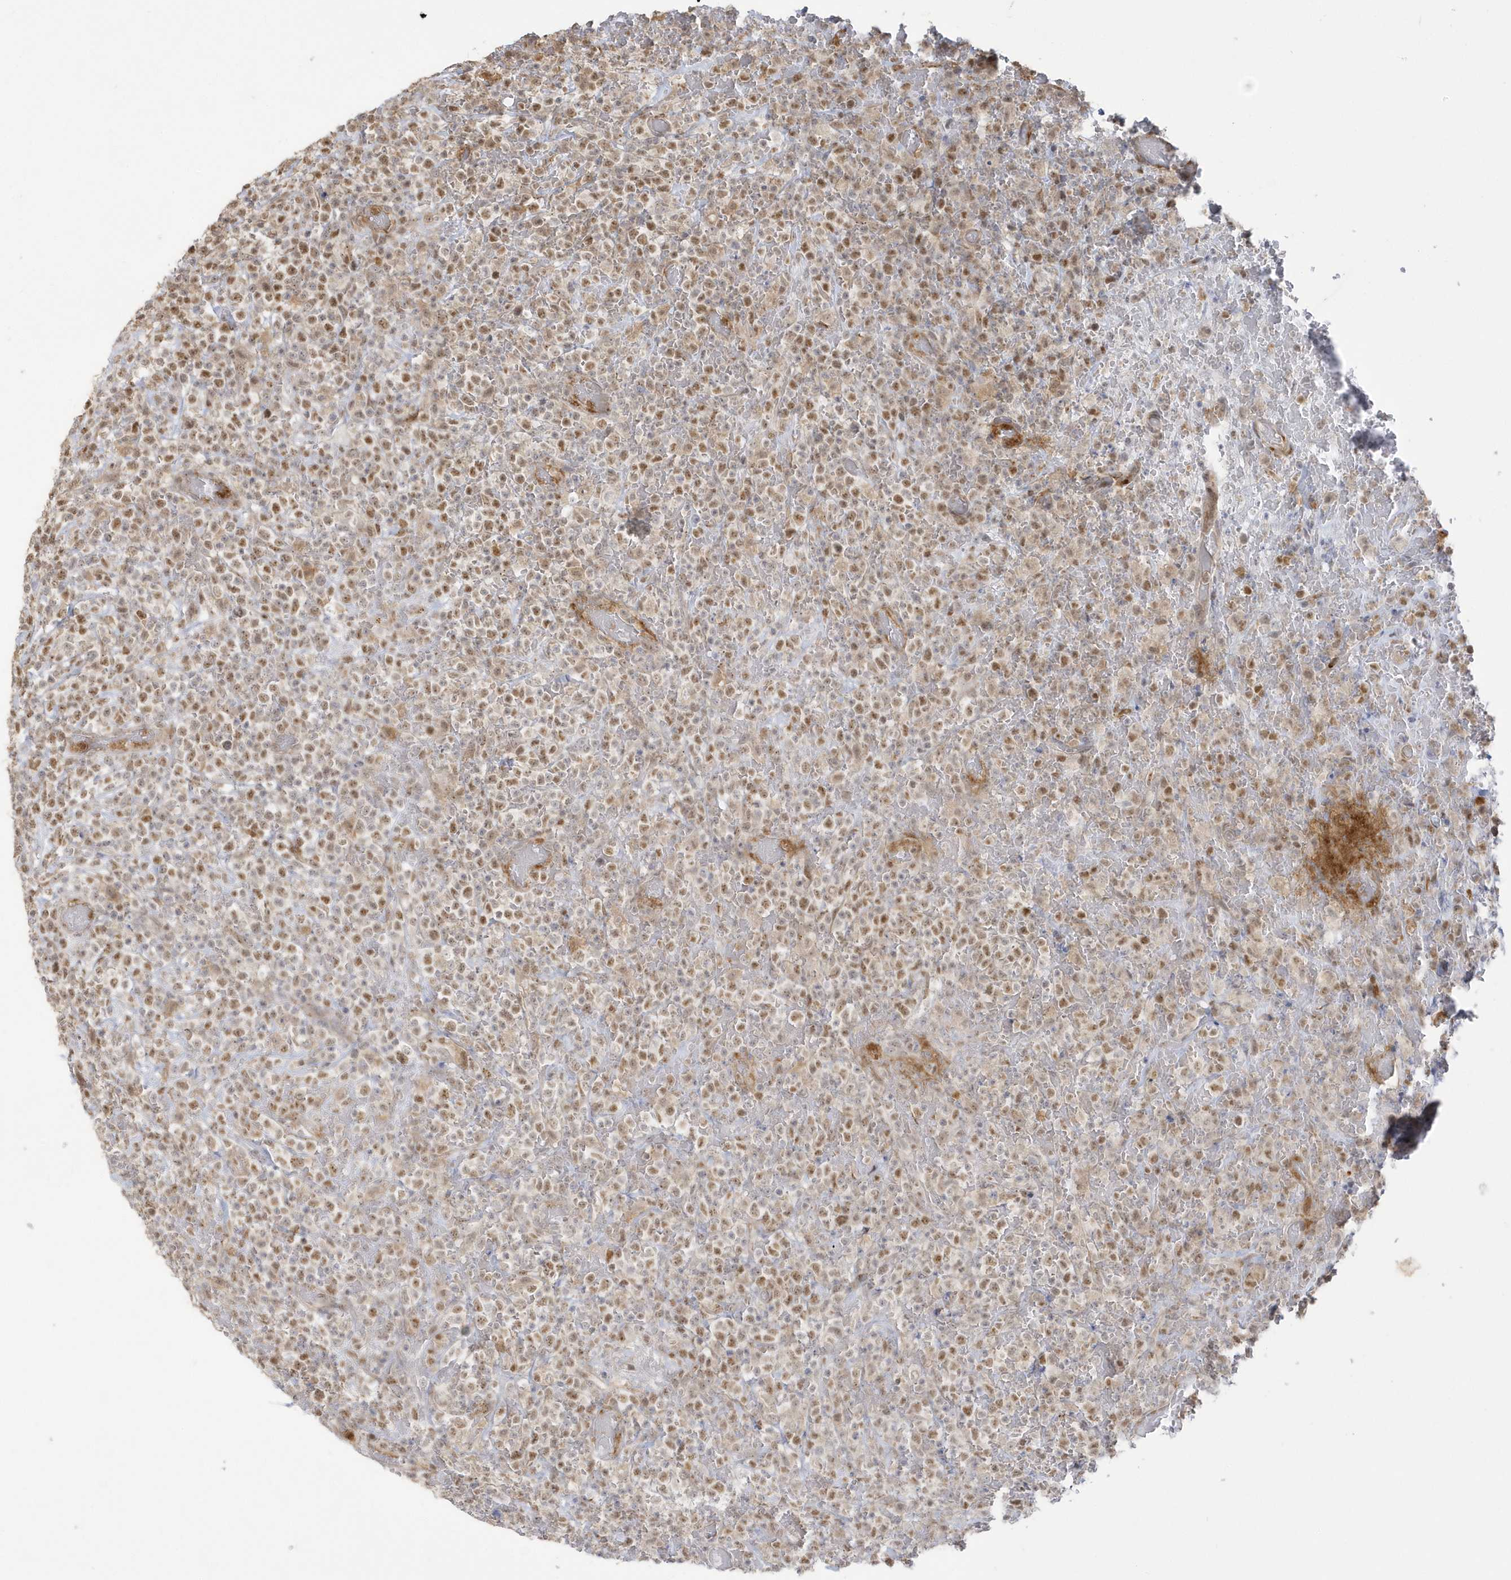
{"staining": {"intensity": "weak", "quantity": ">75%", "location": "cytoplasmic/membranous,nuclear"}, "tissue": "lymphoma", "cell_type": "Tumor cells", "image_type": "cancer", "snomed": [{"axis": "morphology", "description": "Malignant lymphoma, non-Hodgkin's type, High grade"}, {"axis": "topography", "description": "Colon"}], "caption": "Tumor cells reveal weak cytoplasmic/membranous and nuclear positivity in approximately >75% of cells in lymphoma.", "gene": "NAF1", "patient": {"sex": "female", "age": 53}}